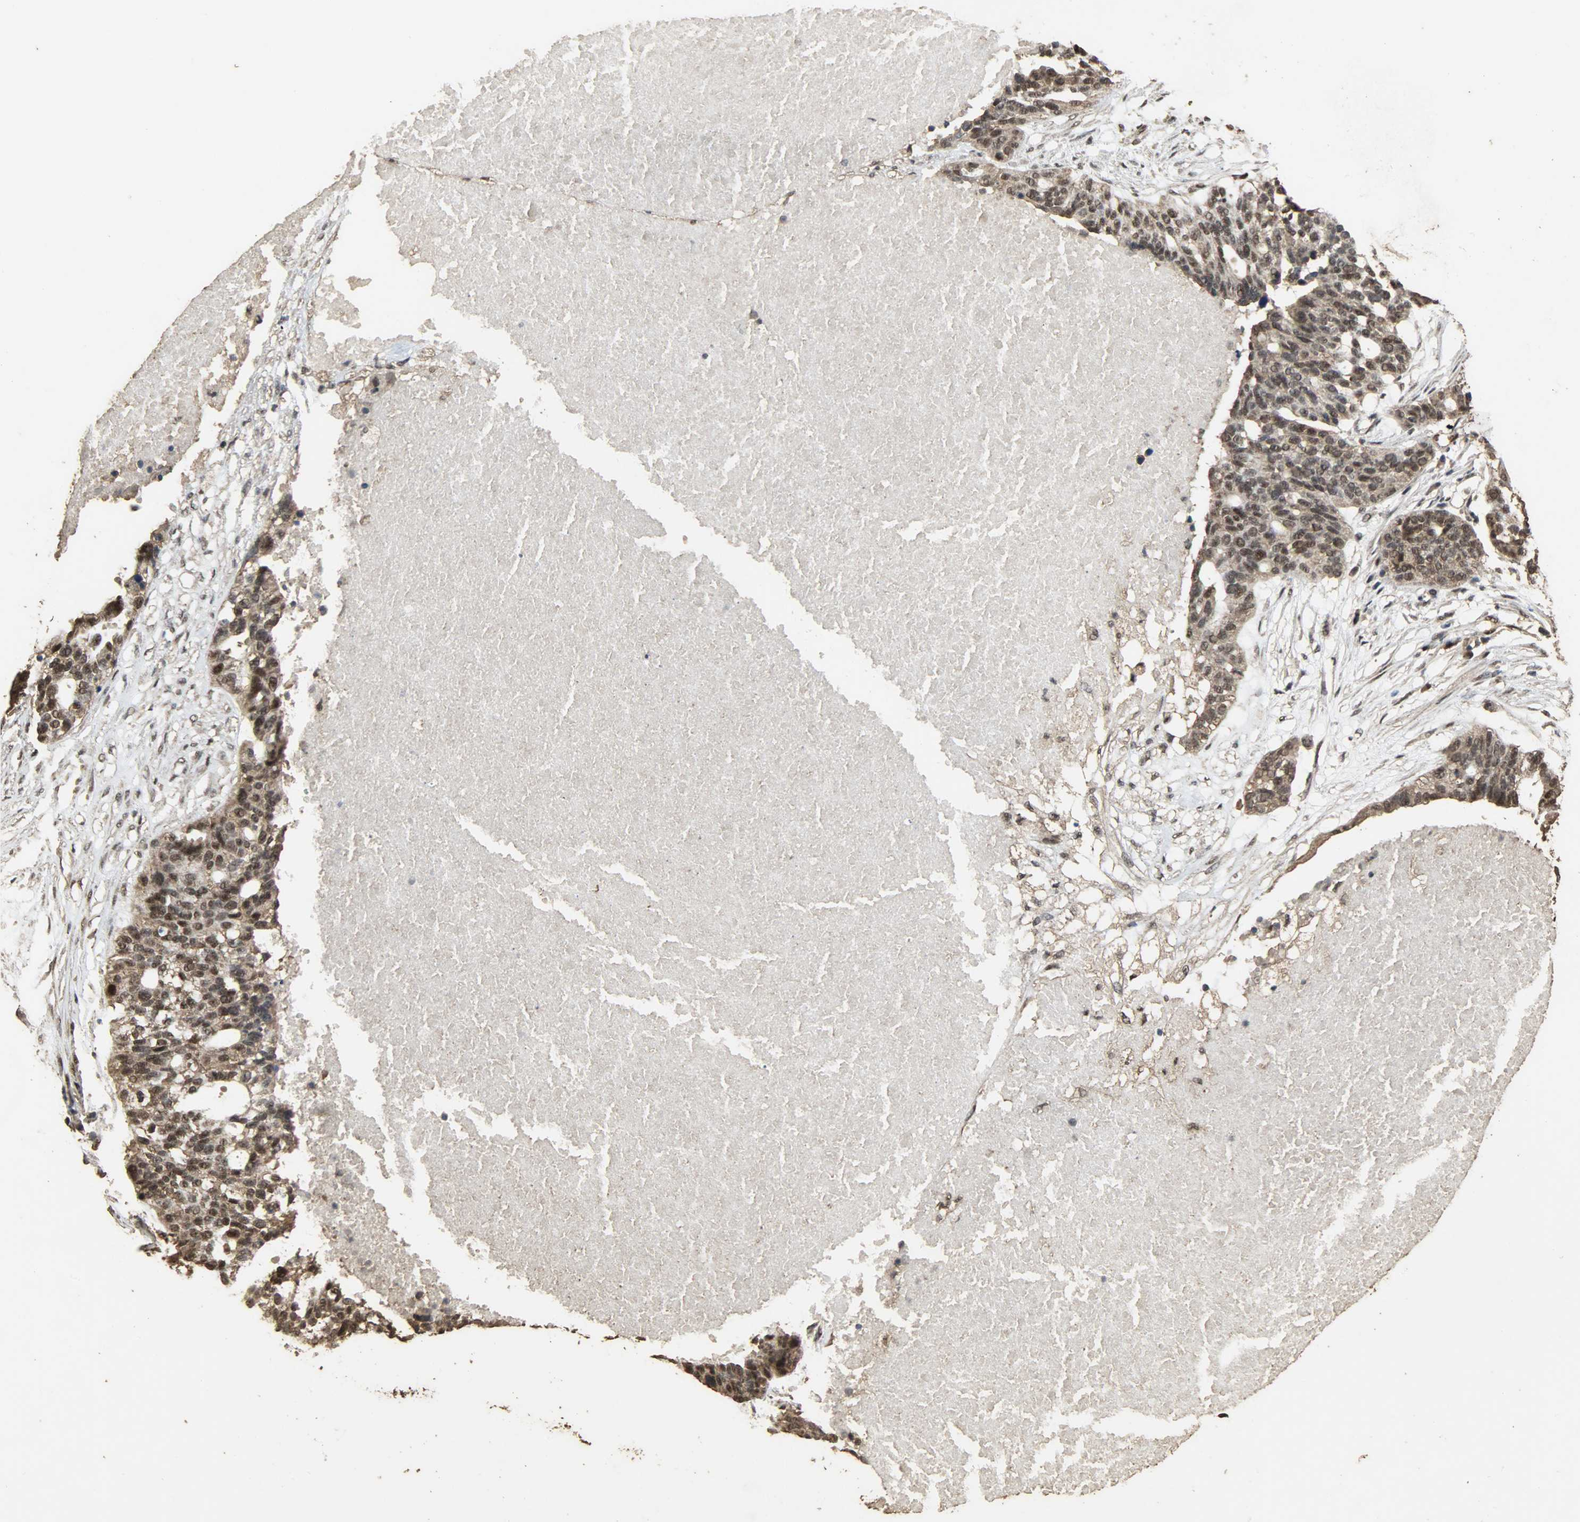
{"staining": {"intensity": "moderate", "quantity": ">75%", "location": "cytoplasmic/membranous,nuclear"}, "tissue": "ovarian cancer", "cell_type": "Tumor cells", "image_type": "cancer", "snomed": [{"axis": "morphology", "description": "Cystadenocarcinoma, serous, NOS"}, {"axis": "topography", "description": "Ovary"}], "caption": "Ovarian cancer (serous cystadenocarcinoma) tissue reveals moderate cytoplasmic/membranous and nuclear expression in approximately >75% of tumor cells, visualized by immunohistochemistry. (DAB (3,3'-diaminobenzidine) IHC with brightfield microscopy, high magnification).", "gene": "CCNT2", "patient": {"sex": "female", "age": 59}}